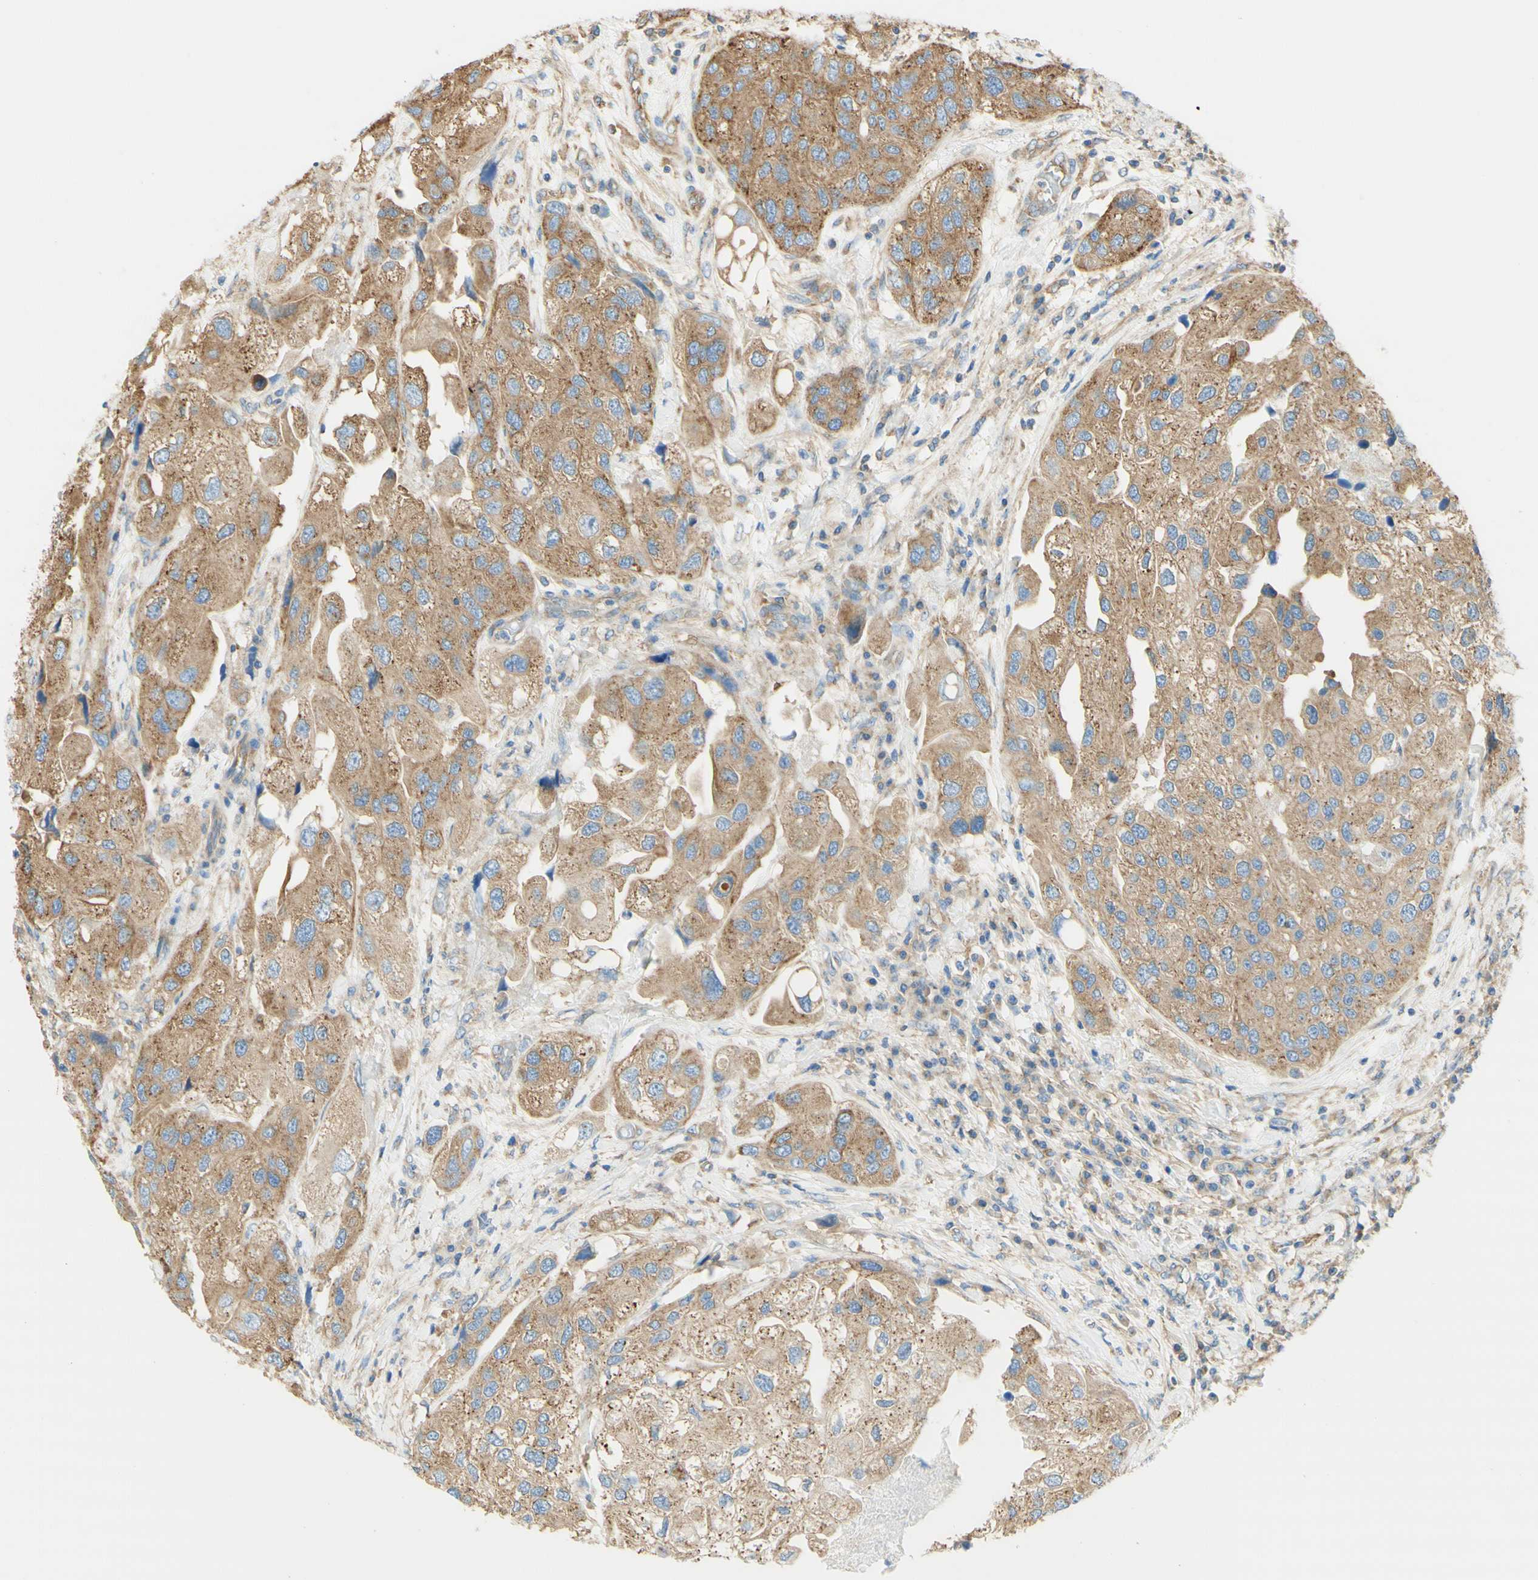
{"staining": {"intensity": "moderate", "quantity": ">75%", "location": "cytoplasmic/membranous"}, "tissue": "urothelial cancer", "cell_type": "Tumor cells", "image_type": "cancer", "snomed": [{"axis": "morphology", "description": "Urothelial carcinoma, High grade"}, {"axis": "topography", "description": "Urinary bladder"}], "caption": "High-magnification brightfield microscopy of high-grade urothelial carcinoma stained with DAB (brown) and counterstained with hematoxylin (blue). tumor cells exhibit moderate cytoplasmic/membranous positivity is present in about>75% of cells.", "gene": "CLTC", "patient": {"sex": "female", "age": 64}}